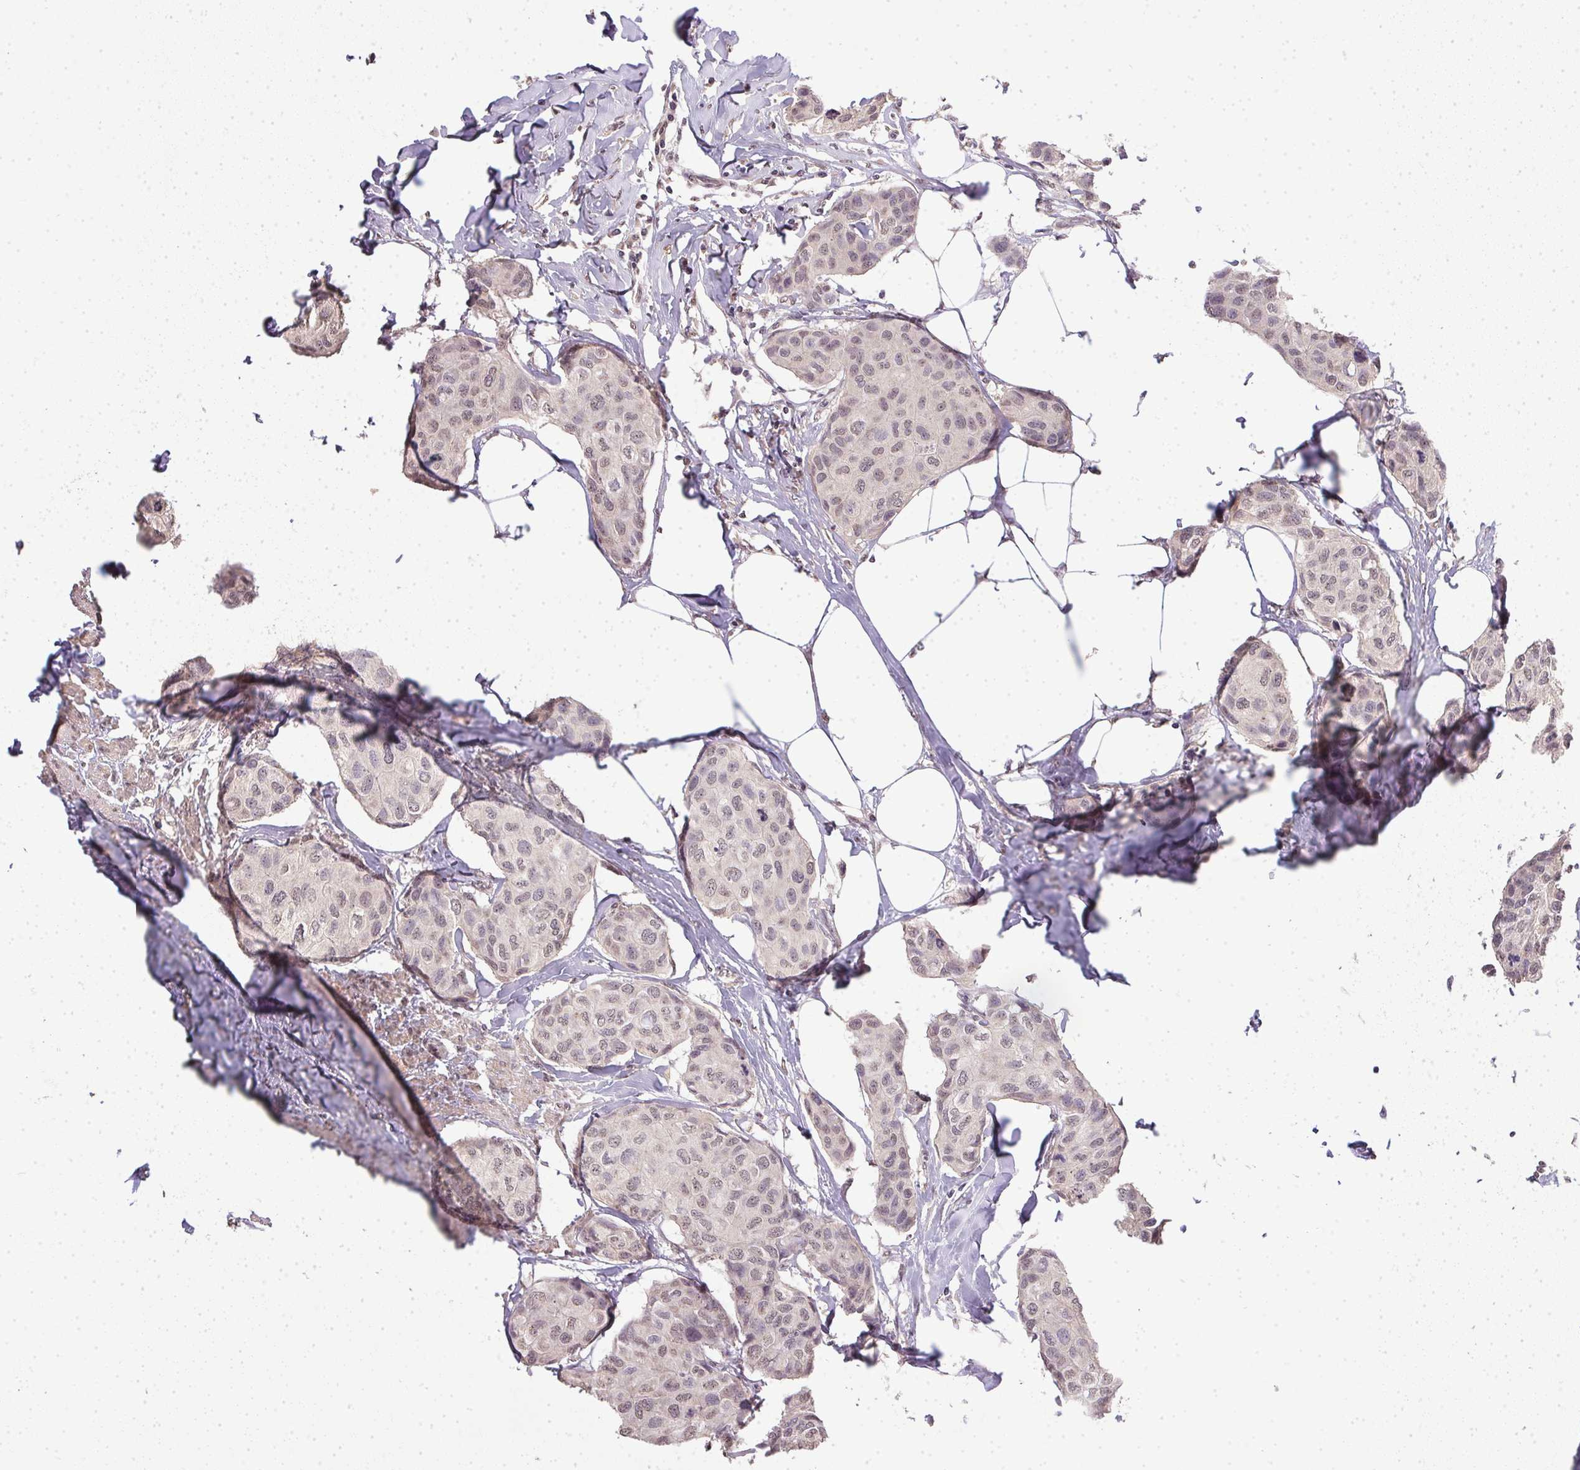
{"staining": {"intensity": "weak", "quantity": "25%-75%", "location": "nuclear"}, "tissue": "breast cancer", "cell_type": "Tumor cells", "image_type": "cancer", "snomed": [{"axis": "morphology", "description": "Duct carcinoma"}, {"axis": "topography", "description": "Breast"}], "caption": "Weak nuclear expression is identified in approximately 25%-75% of tumor cells in infiltrating ductal carcinoma (breast).", "gene": "PPP4R4", "patient": {"sex": "female", "age": 80}}